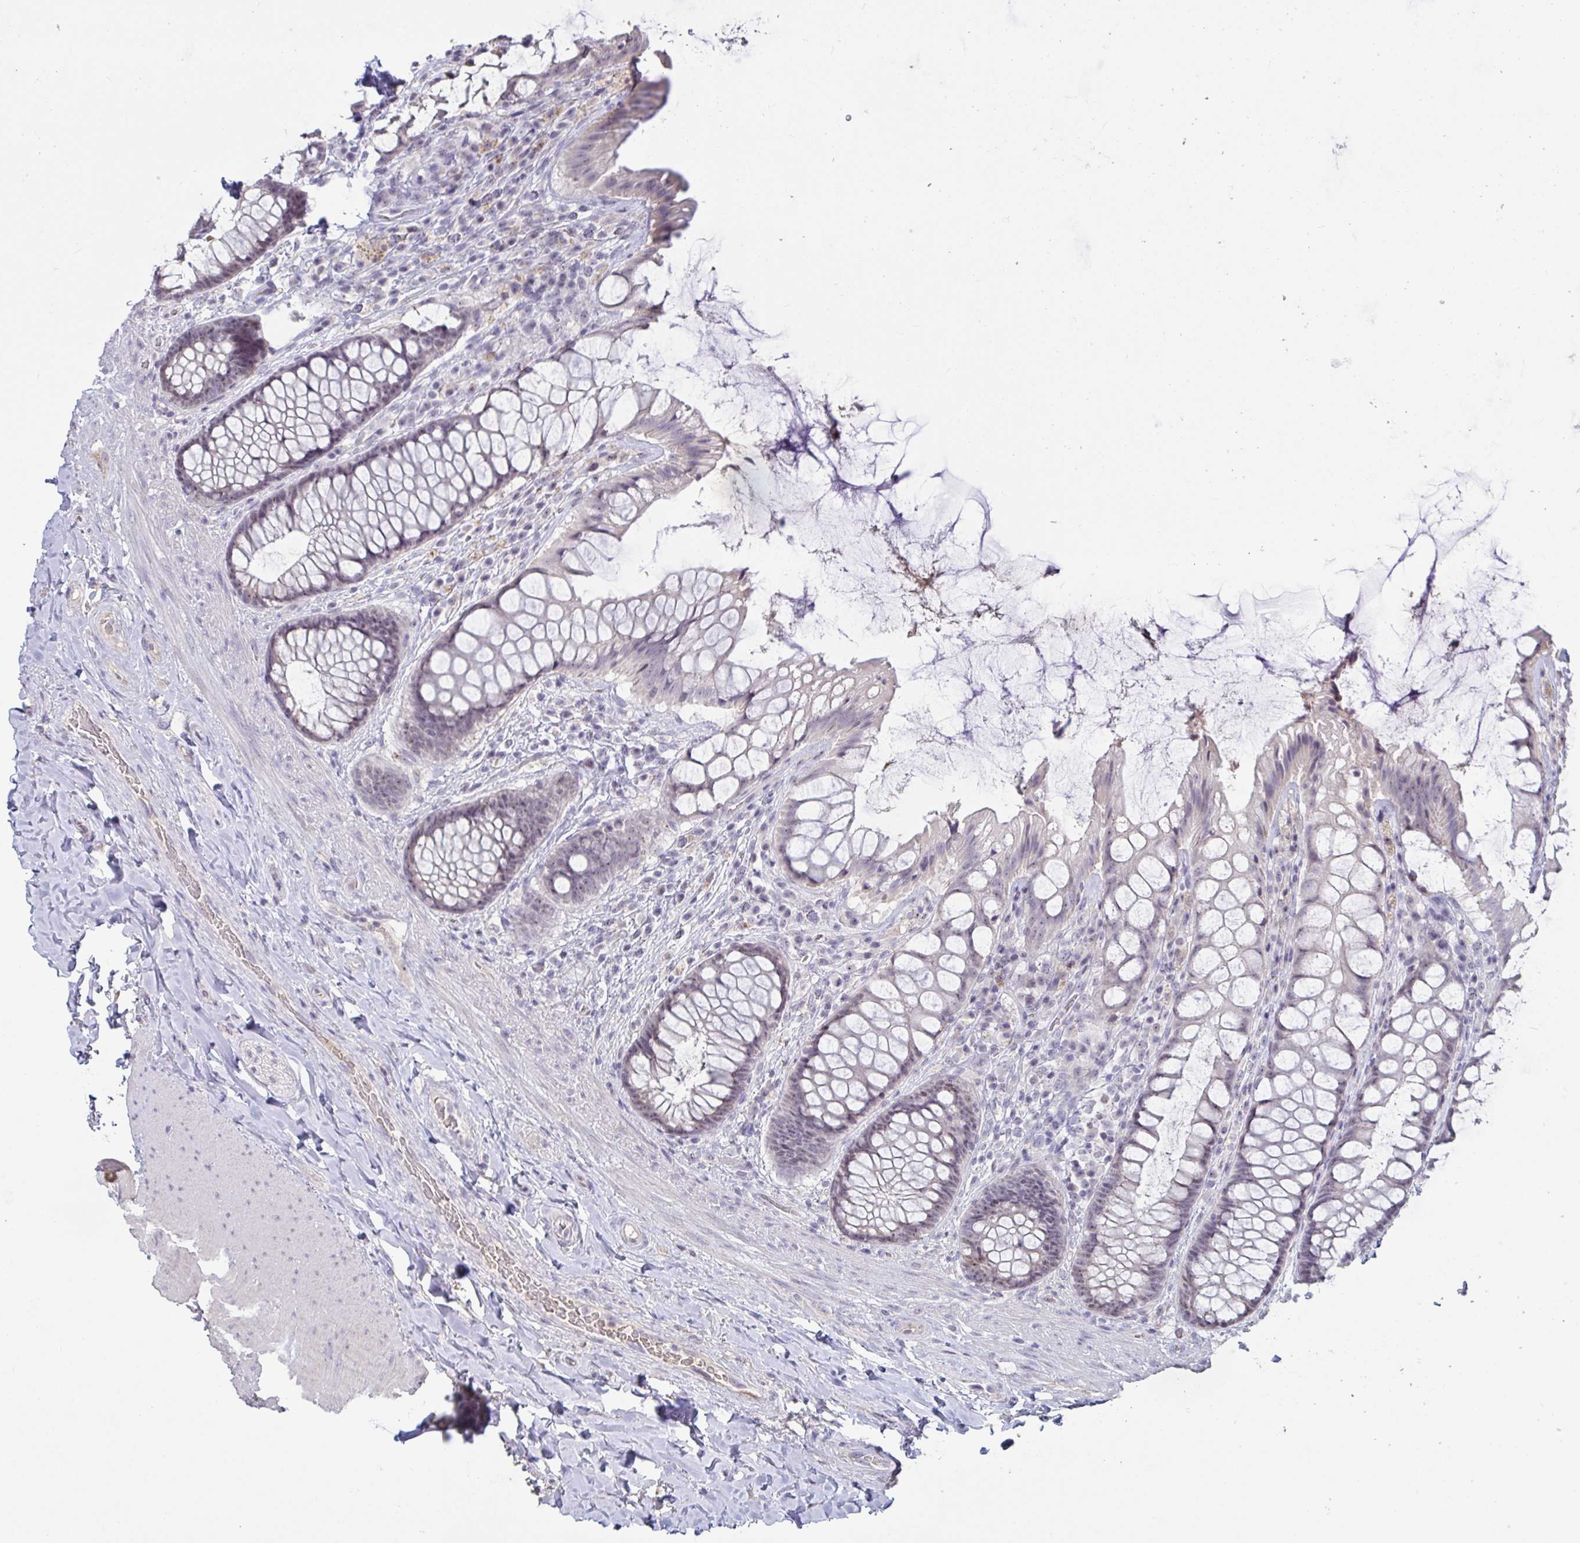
{"staining": {"intensity": "weak", "quantity": "<25%", "location": "nuclear"}, "tissue": "rectum", "cell_type": "Glandular cells", "image_type": "normal", "snomed": [{"axis": "morphology", "description": "Normal tissue, NOS"}, {"axis": "topography", "description": "Rectum"}], "caption": "An immunohistochemistry micrograph of benign rectum is shown. There is no staining in glandular cells of rectum. The staining was performed using DAB (3,3'-diaminobenzidine) to visualize the protein expression in brown, while the nuclei were stained in blue with hematoxylin (Magnification: 20x).", "gene": "MYC", "patient": {"sex": "female", "age": 58}}